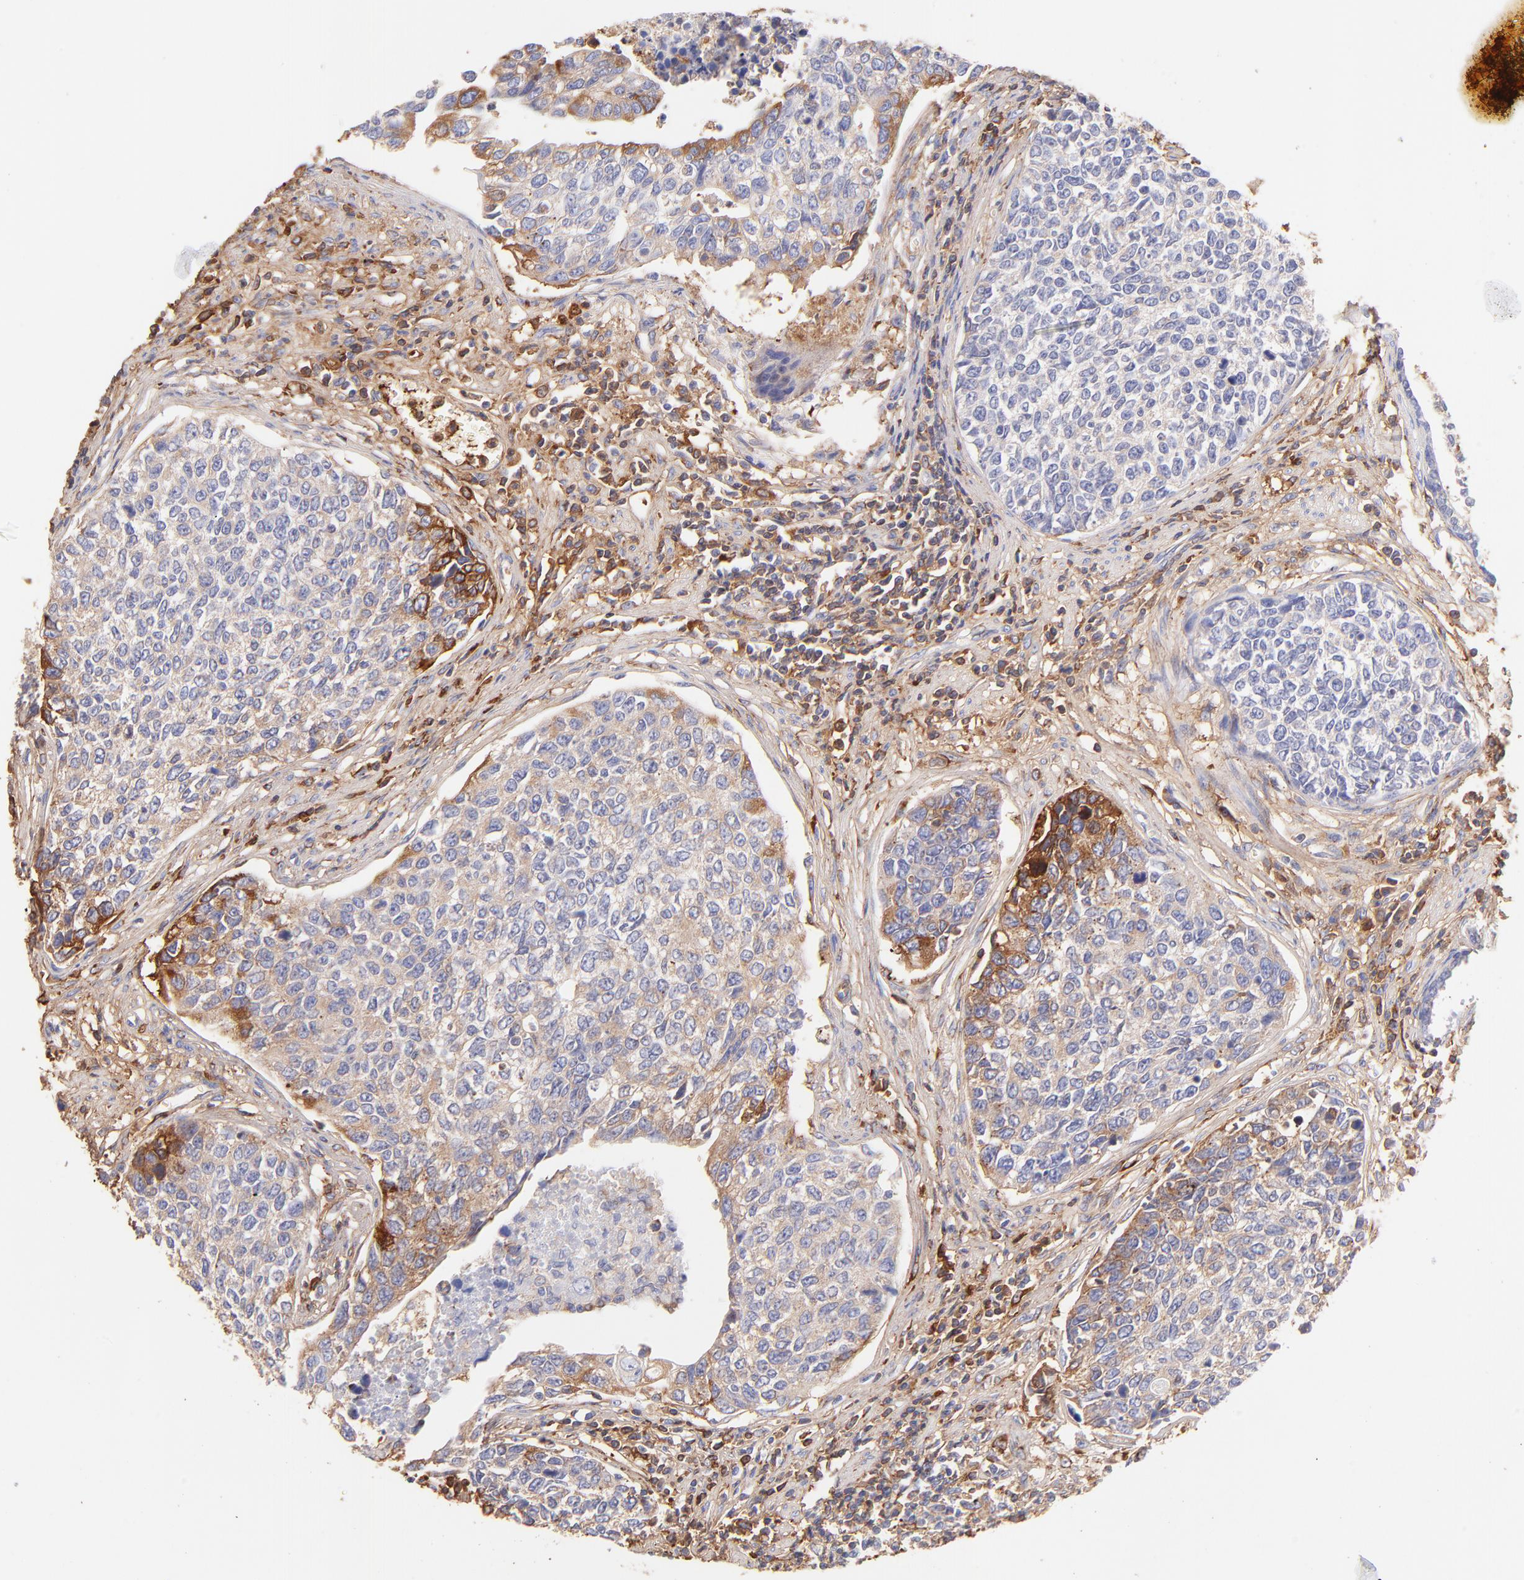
{"staining": {"intensity": "weak", "quantity": ">75%", "location": "cytoplasmic/membranous"}, "tissue": "urothelial cancer", "cell_type": "Tumor cells", "image_type": "cancer", "snomed": [{"axis": "morphology", "description": "Urothelial carcinoma, High grade"}, {"axis": "topography", "description": "Urinary bladder"}], "caption": "DAB (3,3'-diaminobenzidine) immunohistochemical staining of human high-grade urothelial carcinoma displays weak cytoplasmic/membranous protein expression in about >75% of tumor cells.", "gene": "BGN", "patient": {"sex": "male", "age": 81}}